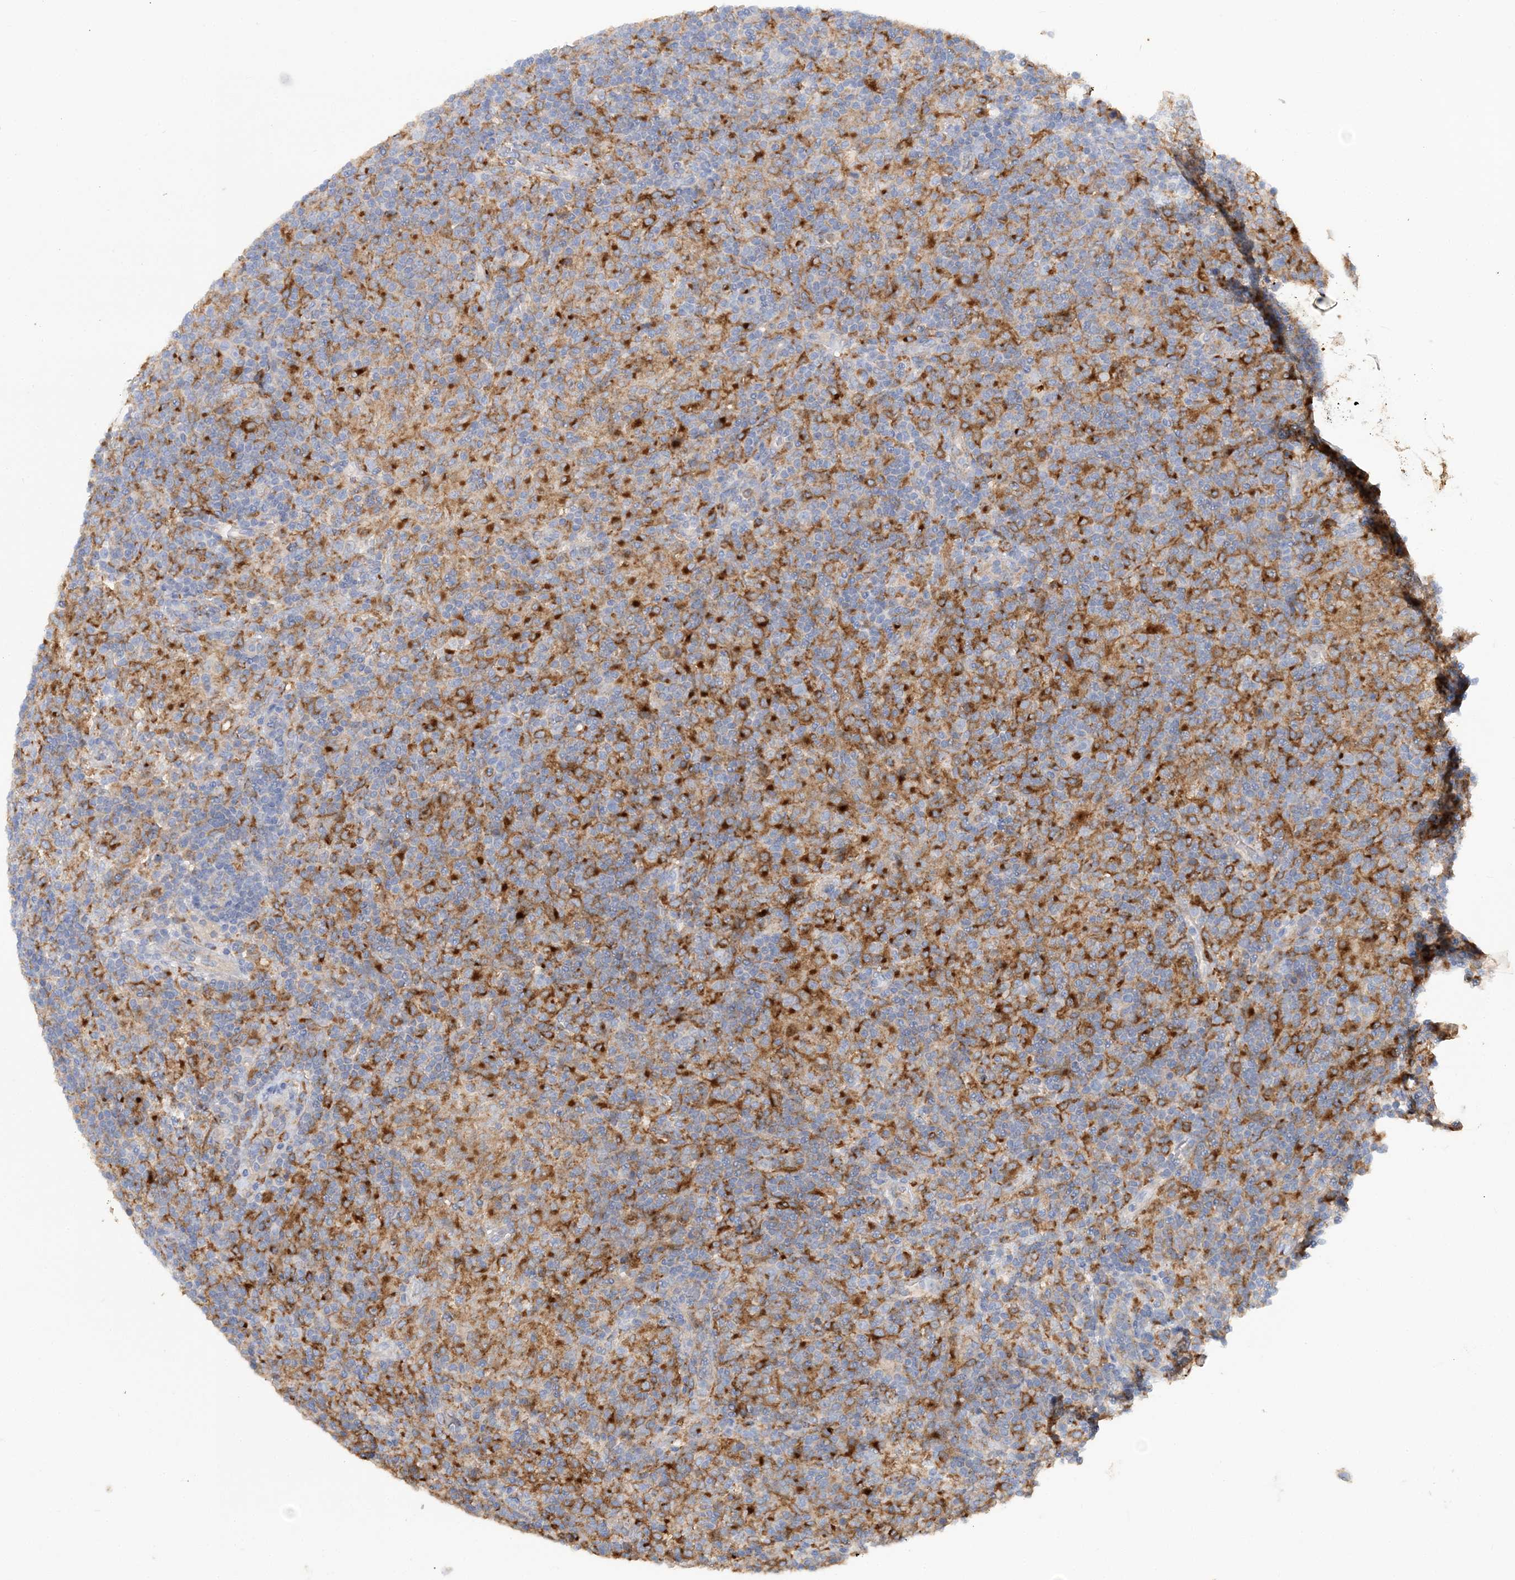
{"staining": {"intensity": "moderate", "quantity": ">75%", "location": "cytoplasmic/membranous"}, "tissue": "lymphoma", "cell_type": "Tumor cells", "image_type": "cancer", "snomed": [{"axis": "morphology", "description": "Hodgkin's disease, NOS"}, {"axis": "topography", "description": "Lymph node"}], "caption": "Immunohistochemistry of Hodgkin's disease demonstrates medium levels of moderate cytoplasmic/membranous positivity in about >75% of tumor cells.", "gene": "GRINA", "patient": {"sex": "male", "age": 70}}